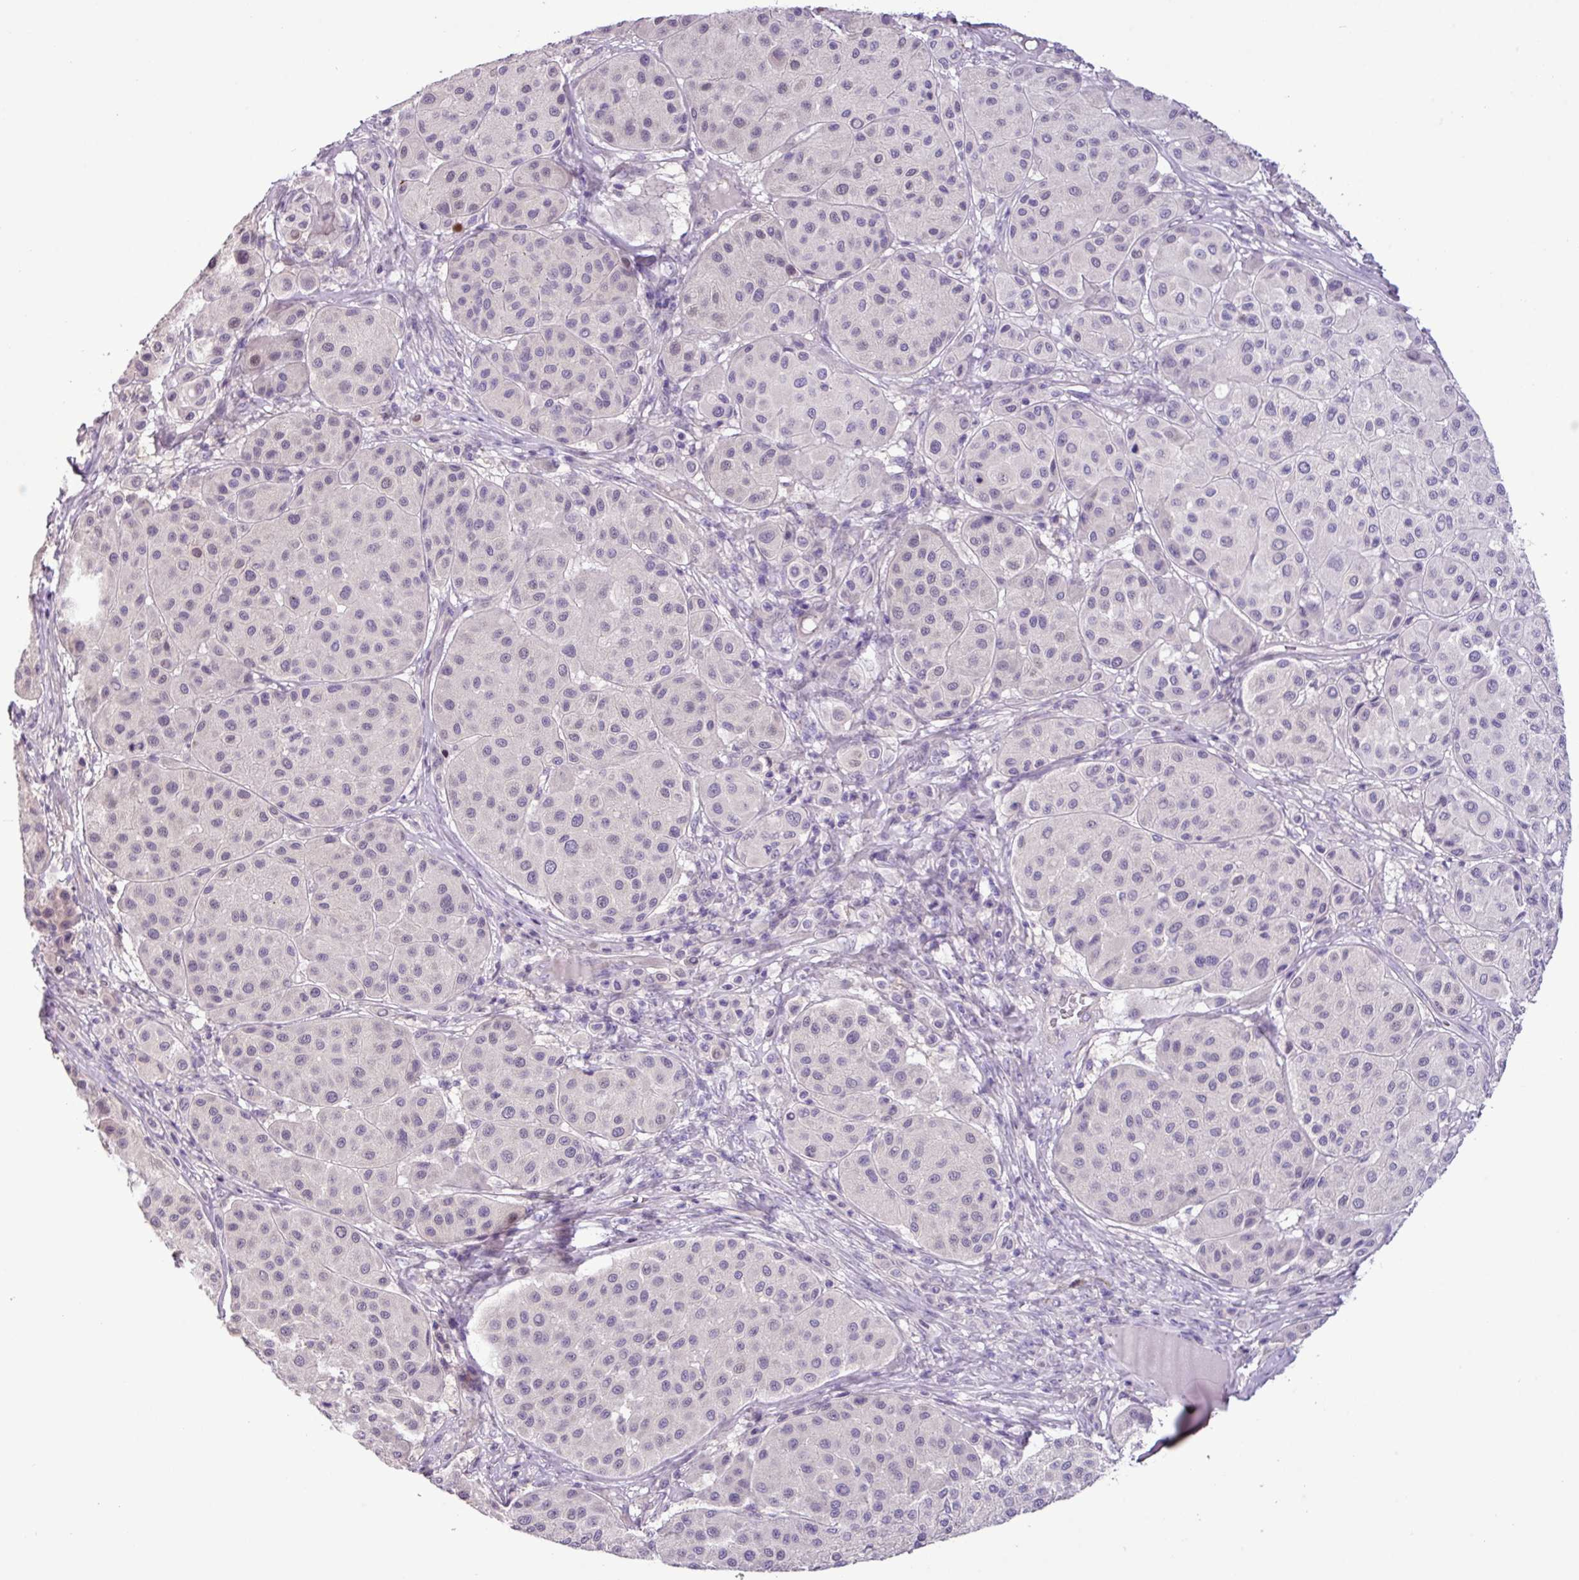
{"staining": {"intensity": "negative", "quantity": "none", "location": "none"}, "tissue": "melanoma", "cell_type": "Tumor cells", "image_type": "cancer", "snomed": [{"axis": "morphology", "description": "Malignant melanoma, Metastatic site"}, {"axis": "topography", "description": "Smooth muscle"}], "caption": "Immunohistochemistry histopathology image of neoplastic tissue: malignant melanoma (metastatic site) stained with DAB demonstrates no significant protein expression in tumor cells.", "gene": "PNLDC1", "patient": {"sex": "male", "age": 41}}